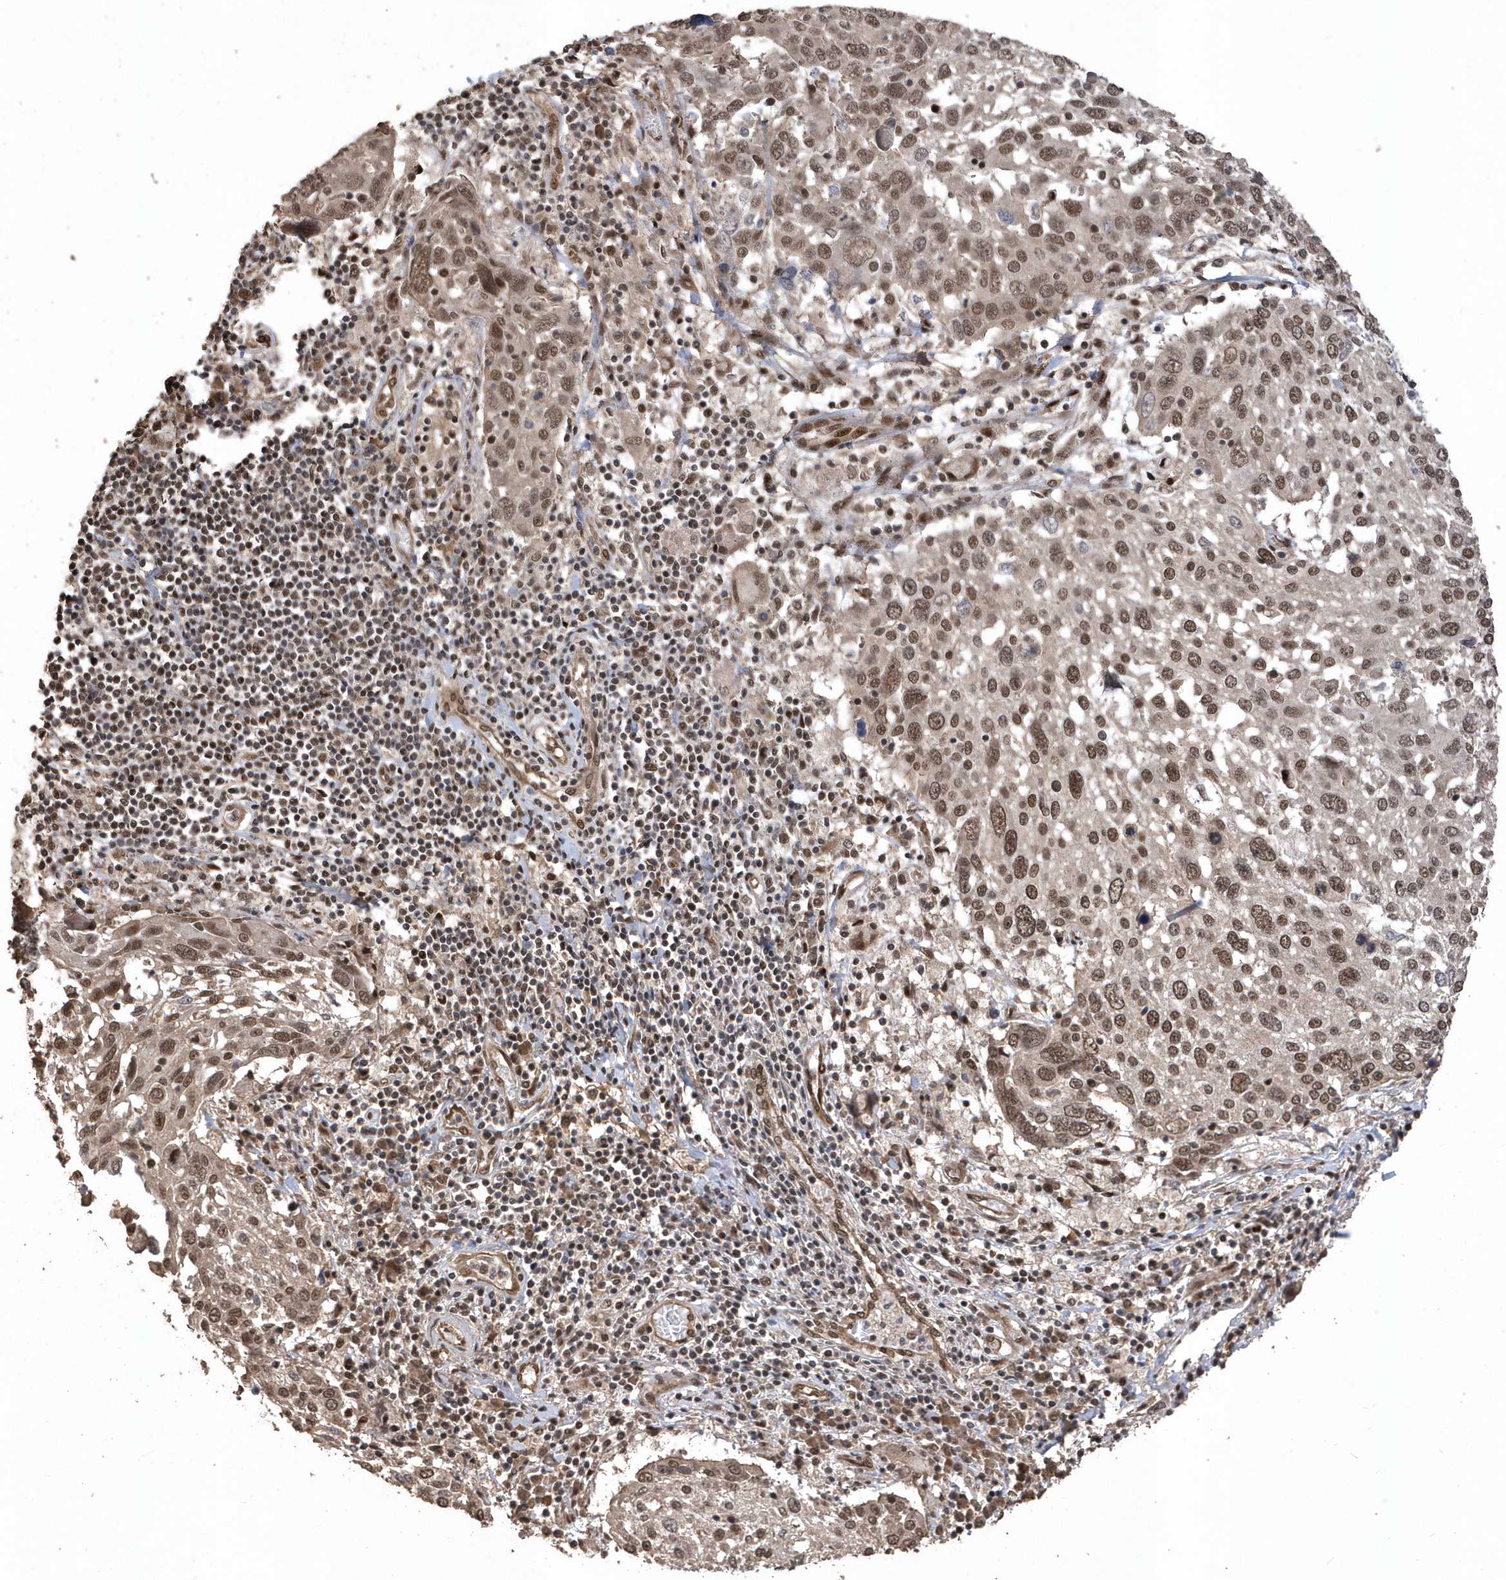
{"staining": {"intensity": "moderate", "quantity": ">75%", "location": "nuclear"}, "tissue": "lung cancer", "cell_type": "Tumor cells", "image_type": "cancer", "snomed": [{"axis": "morphology", "description": "Squamous cell carcinoma, NOS"}, {"axis": "topography", "description": "Lung"}], "caption": "This histopathology image displays lung cancer (squamous cell carcinoma) stained with immunohistochemistry to label a protein in brown. The nuclear of tumor cells show moderate positivity for the protein. Nuclei are counter-stained blue.", "gene": "INTS12", "patient": {"sex": "male", "age": 65}}